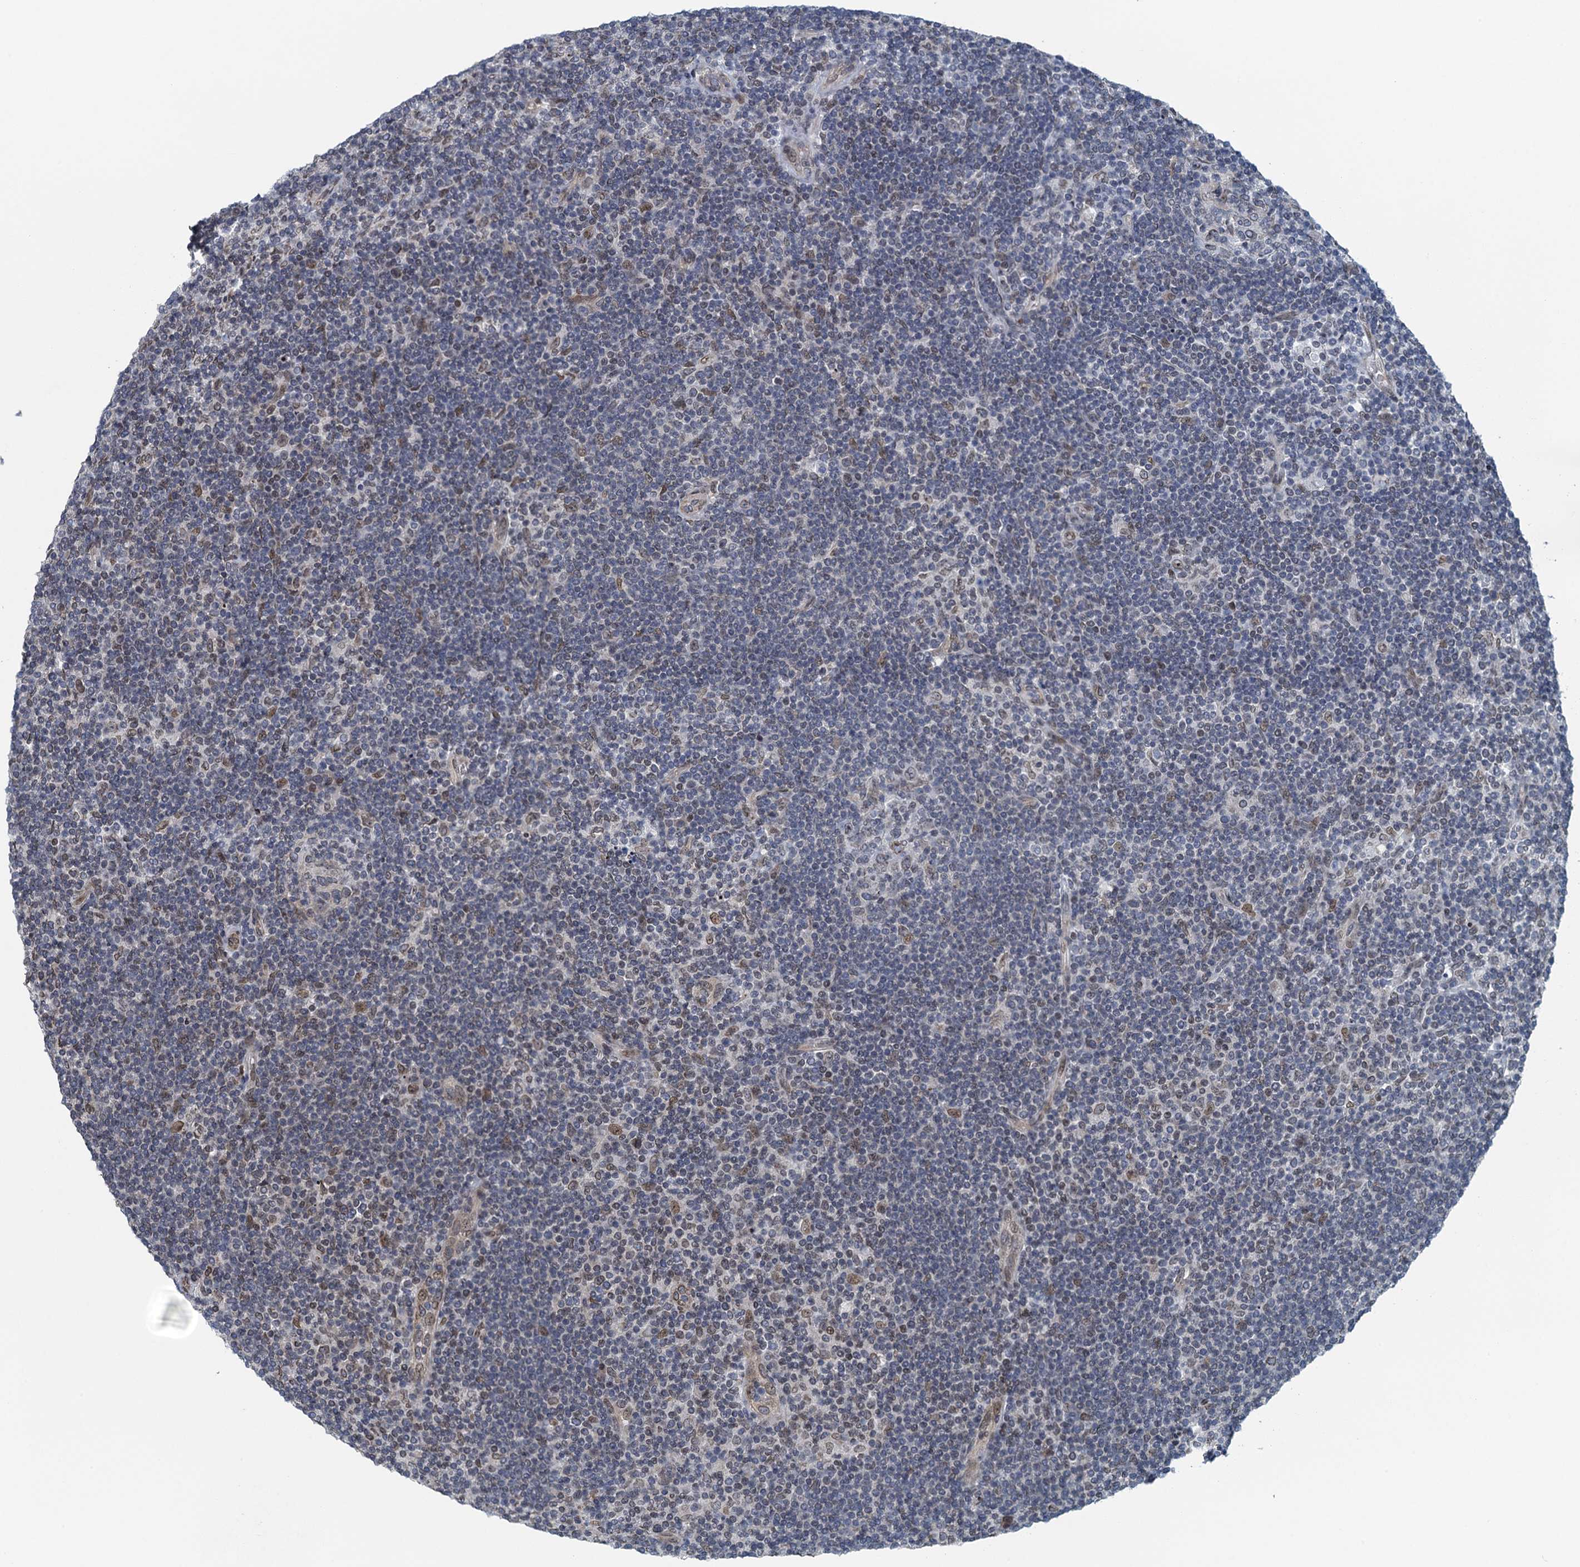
{"staining": {"intensity": "weak", "quantity": ">75%", "location": "nuclear"}, "tissue": "lymphoma", "cell_type": "Tumor cells", "image_type": "cancer", "snomed": [{"axis": "morphology", "description": "Hodgkin's disease, NOS"}, {"axis": "topography", "description": "Lymph node"}], "caption": "IHC photomicrograph of Hodgkin's disease stained for a protein (brown), which demonstrates low levels of weak nuclear expression in about >75% of tumor cells.", "gene": "CCDC34", "patient": {"sex": "female", "age": 57}}